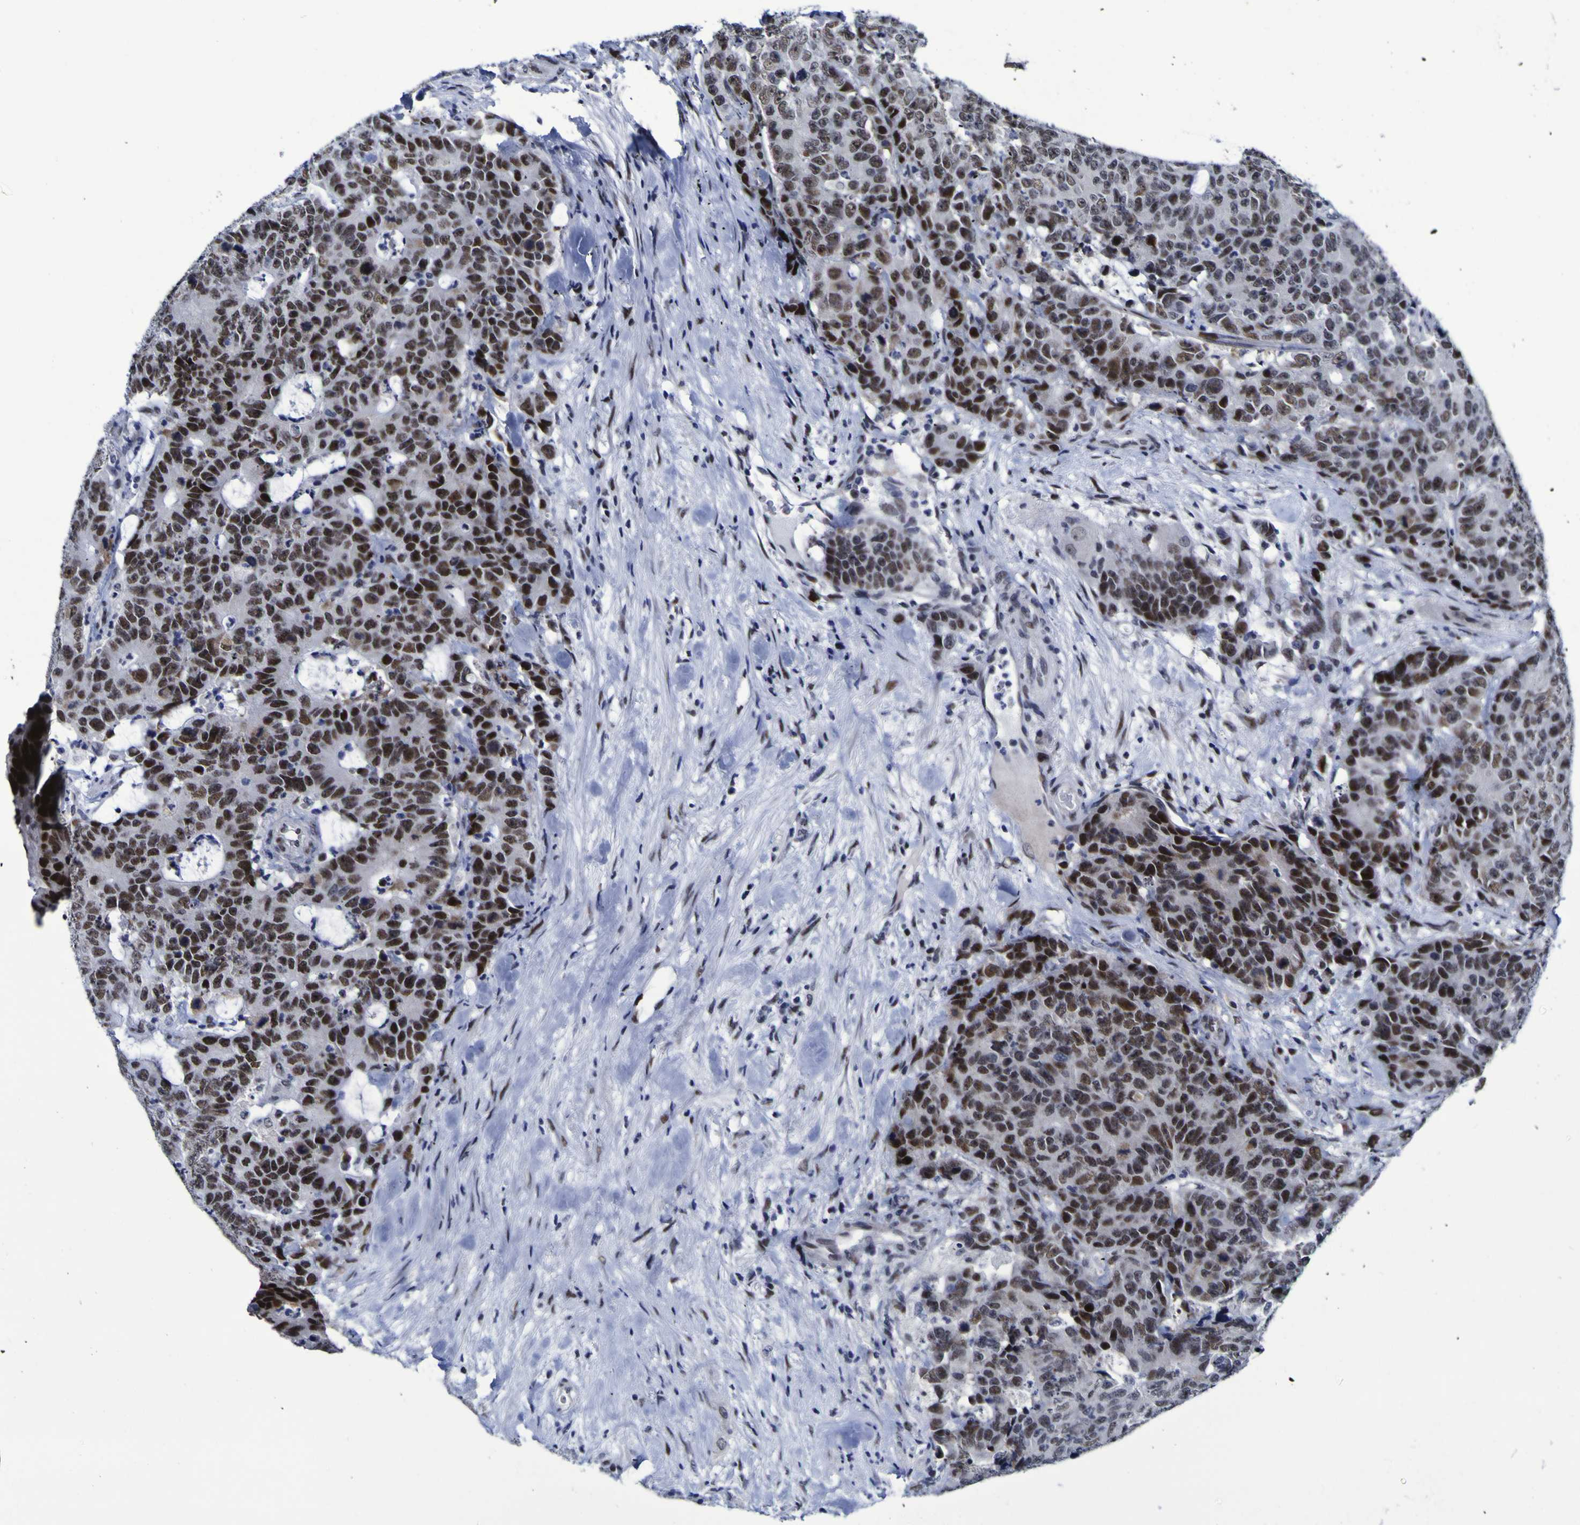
{"staining": {"intensity": "strong", "quantity": ">75%", "location": "nuclear"}, "tissue": "colorectal cancer", "cell_type": "Tumor cells", "image_type": "cancer", "snomed": [{"axis": "morphology", "description": "Adenocarcinoma, NOS"}, {"axis": "topography", "description": "Colon"}], "caption": "Tumor cells show strong nuclear staining in about >75% of cells in colorectal adenocarcinoma.", "gene": "MBD3", "patient": {"sex": "female", "age": 86}}